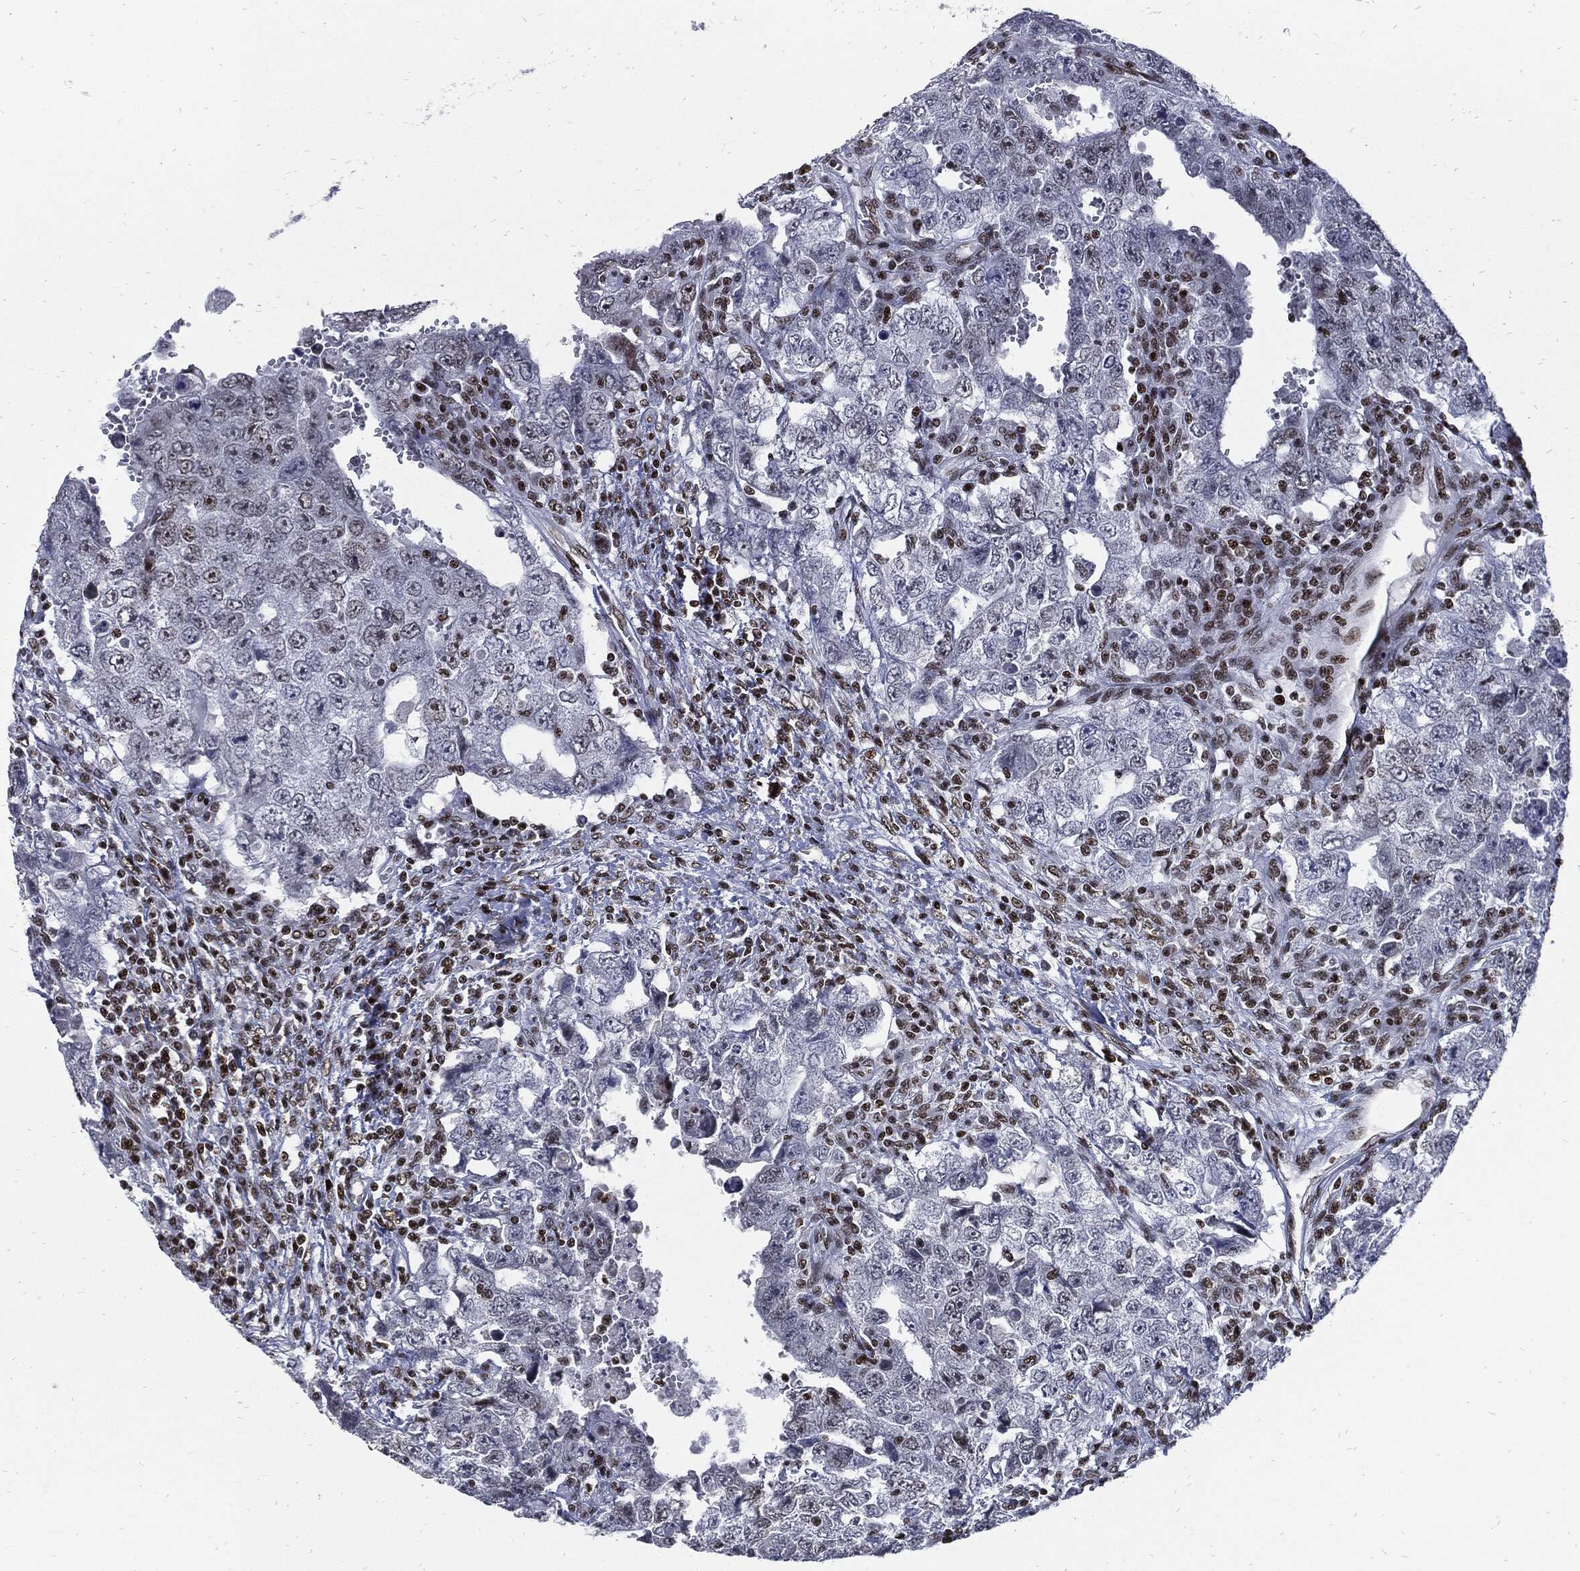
{"staining": {"intensity": "negative", "quantity": "none", "location": "none"}, "tissue": "testis cancer", "cell_type": "Tumor cells", "image_type": "cancer", "snomed": [{"axis": "morphology", "description": "Carcinoma, Embryonal, NOS"}, {"axis": "topography", "description": "Testis"}], "caption": "A high-resolution histopathology image shows IHC staining of testis cancer (embryonal carcinoma), which reveals no significant staining in tumor cells.", "gene": "TERF2", "patient": {"sex": "male", "age": 26}}